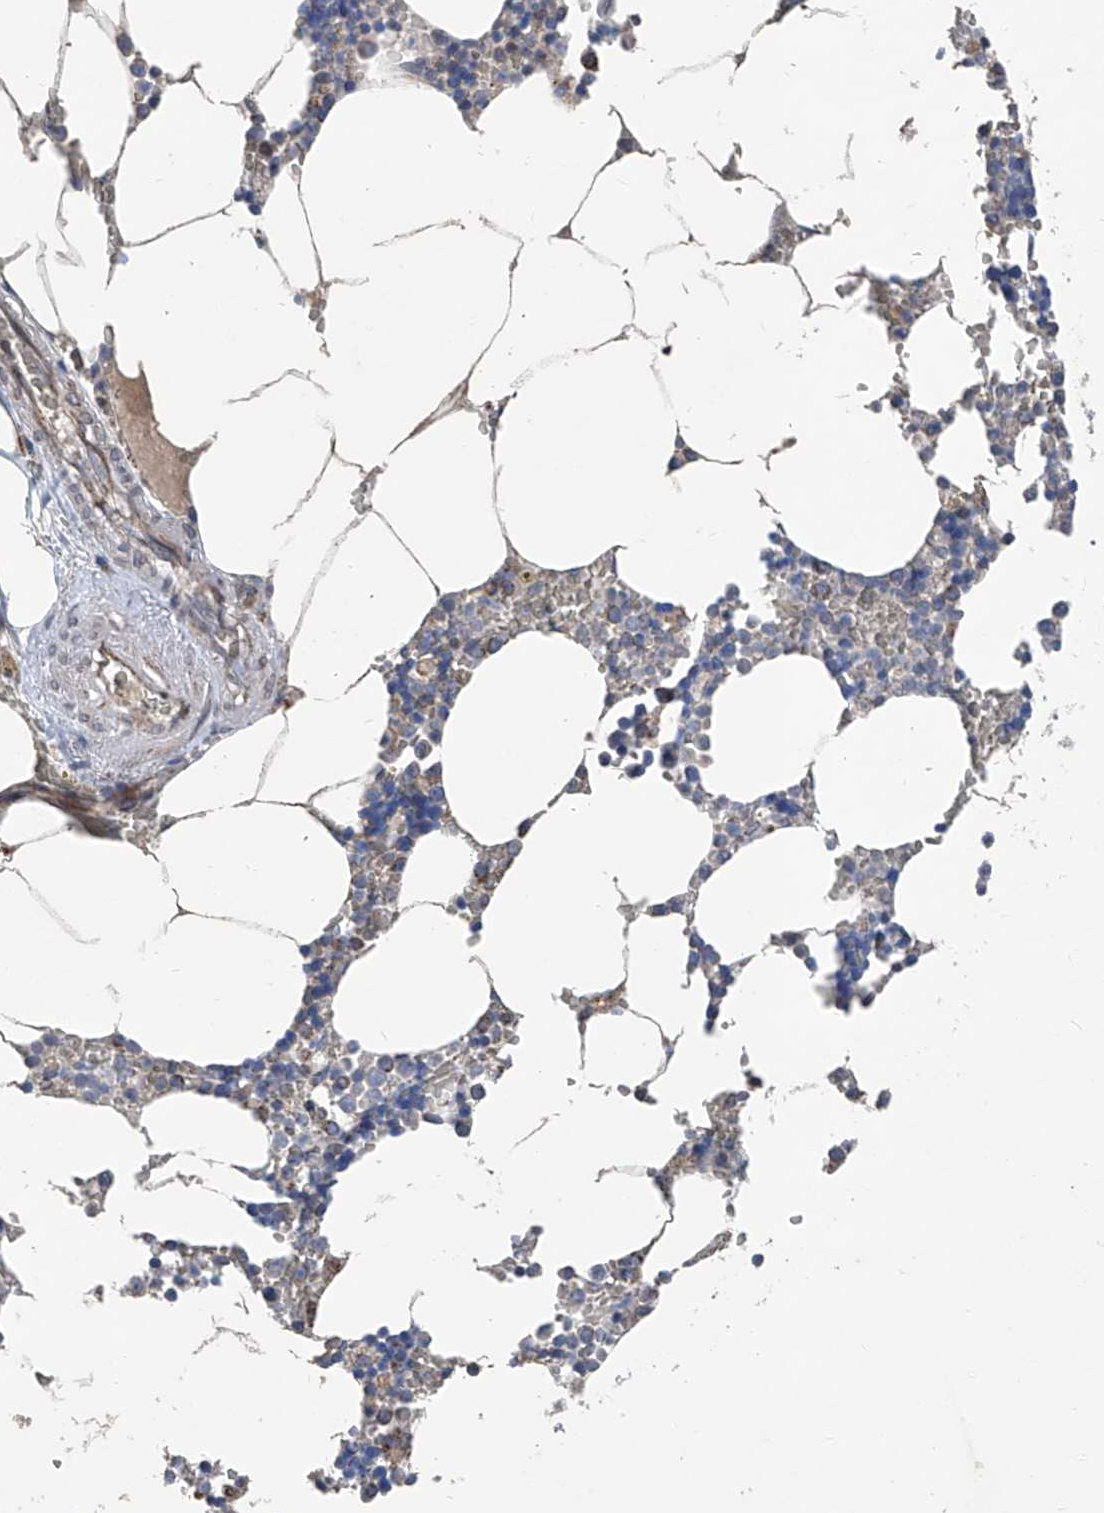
{"staining": {"intensity": "negative", "quantity": "none", "location": "none"}, "tissue": "bone marrow", "cell_type": "Hematopoietic cells", "image_type": "normal", "snomed": [{"axis": "morphology", "description": "Normal tissue, NOS"}, {"axis": "topography", "description": "Bone marrow"}], "caption": "This is an IHC image of normal bone marrow. There is no expression in hematopoietic cells.", "gene": "BCKDHB", "patient": {"sex": "male", "age": 70}}